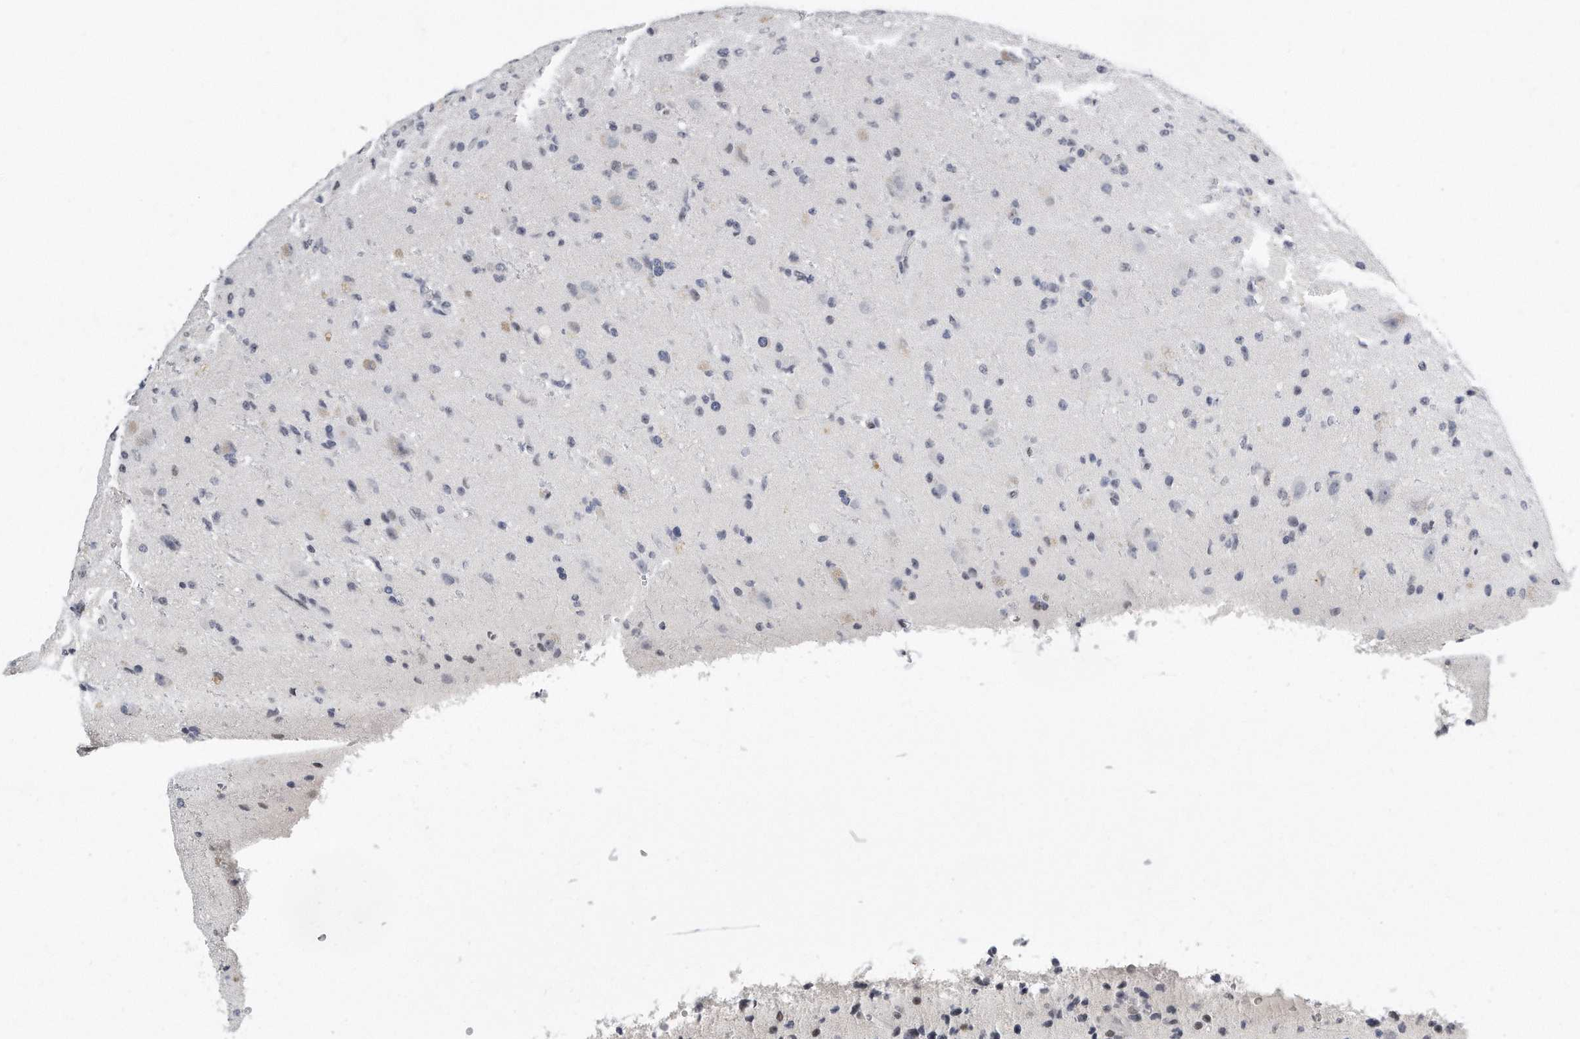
{"staining": {"intensity": "moderate", "quantity": "<25%", "location": "nuclear"}, "tissue": "glioma", "cell_type": "Tumor cells", "image_type": "cancer", "snomed": [{"axis": "morphology", "description": "Glioma, malignant, High grade"}, {"axis": "topography", "description": "pancreas cauda"}], "caption": "Malignant high-grade glioma tissue displays moderate nuclear positivity in about <25% of tumor cells, visualized by immunohistochemistry.", "gene": "CTBP2", "patient": {"sex": "male", "age": 60}}